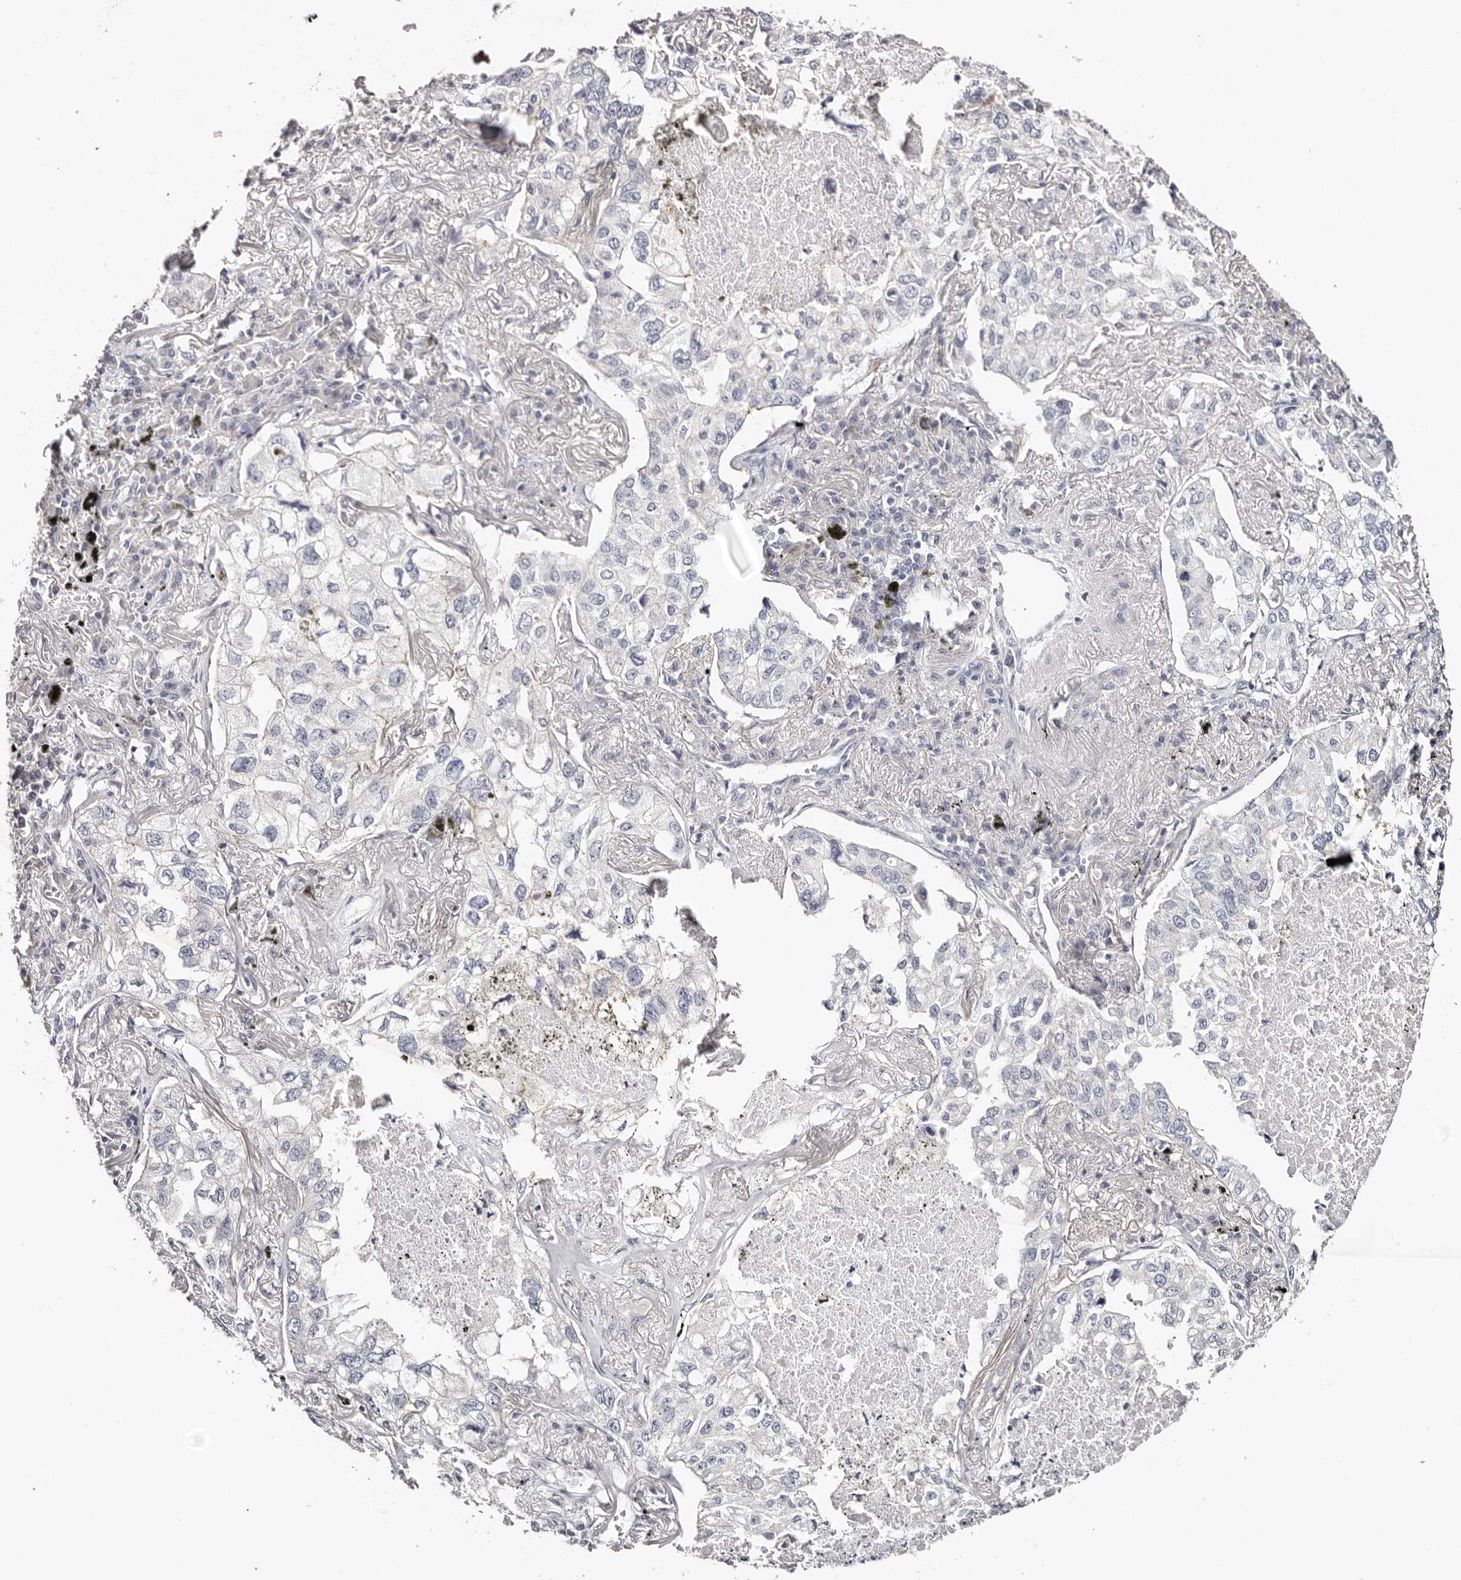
{"staining": {"intensity": "negative", "quantity": "none", "location": "none"}, "tissue": "lung cancer", "cell_type": "Tumor cells", "image_type": "cancer", "snomed": [{"axis": "morphology", "description": "Adenocarcinoma, NOS"}, {"axis": "topography", "description": "Lung"}], "caption": "Adenocarcinoma (lung) was stained to show a protein in brown. There is no significant positivity in tumor cells.", "gene": "ROM1", "patient": {"sex": "male", "age": 65}}